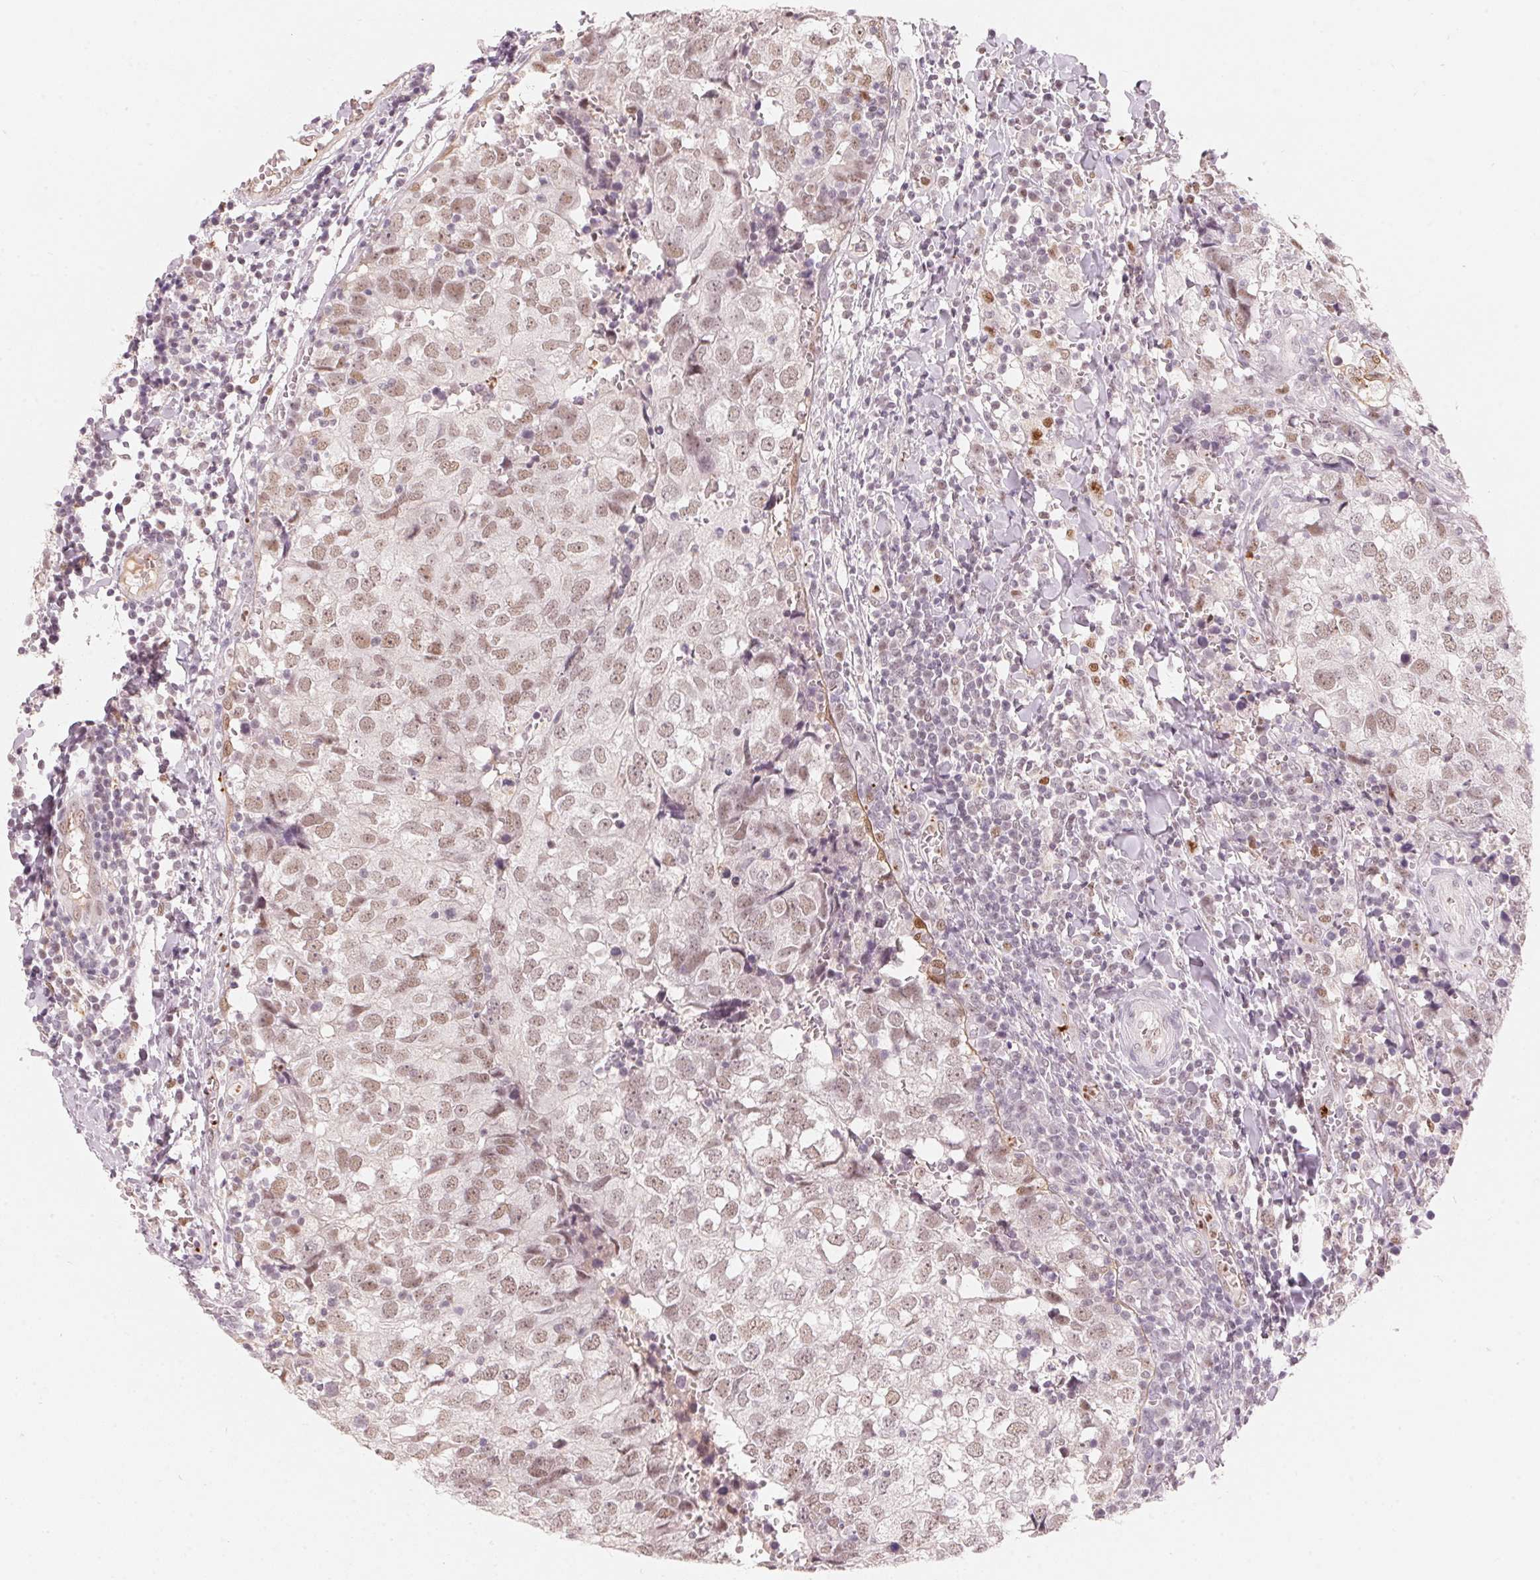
{"staining": {"intensity": "weak", "quantity": ">75%", "location": "nuclear"}, "tissue": "breast cancer", "cell_type": "Tumor cells", "image_type": "cancer", "snomed": [{"axis": "morphology", "description": "Duct carcinoma"}, {"axis": "topography", "description": "Breast"}], "caption": "Breast cancer (infiltrating ductal carcinoma) stained for a protein exhibits weak nuclear positivity in tumor cells.", "gene": "ARHGAP22", "patient": {"sex": "female", "age": 30}}